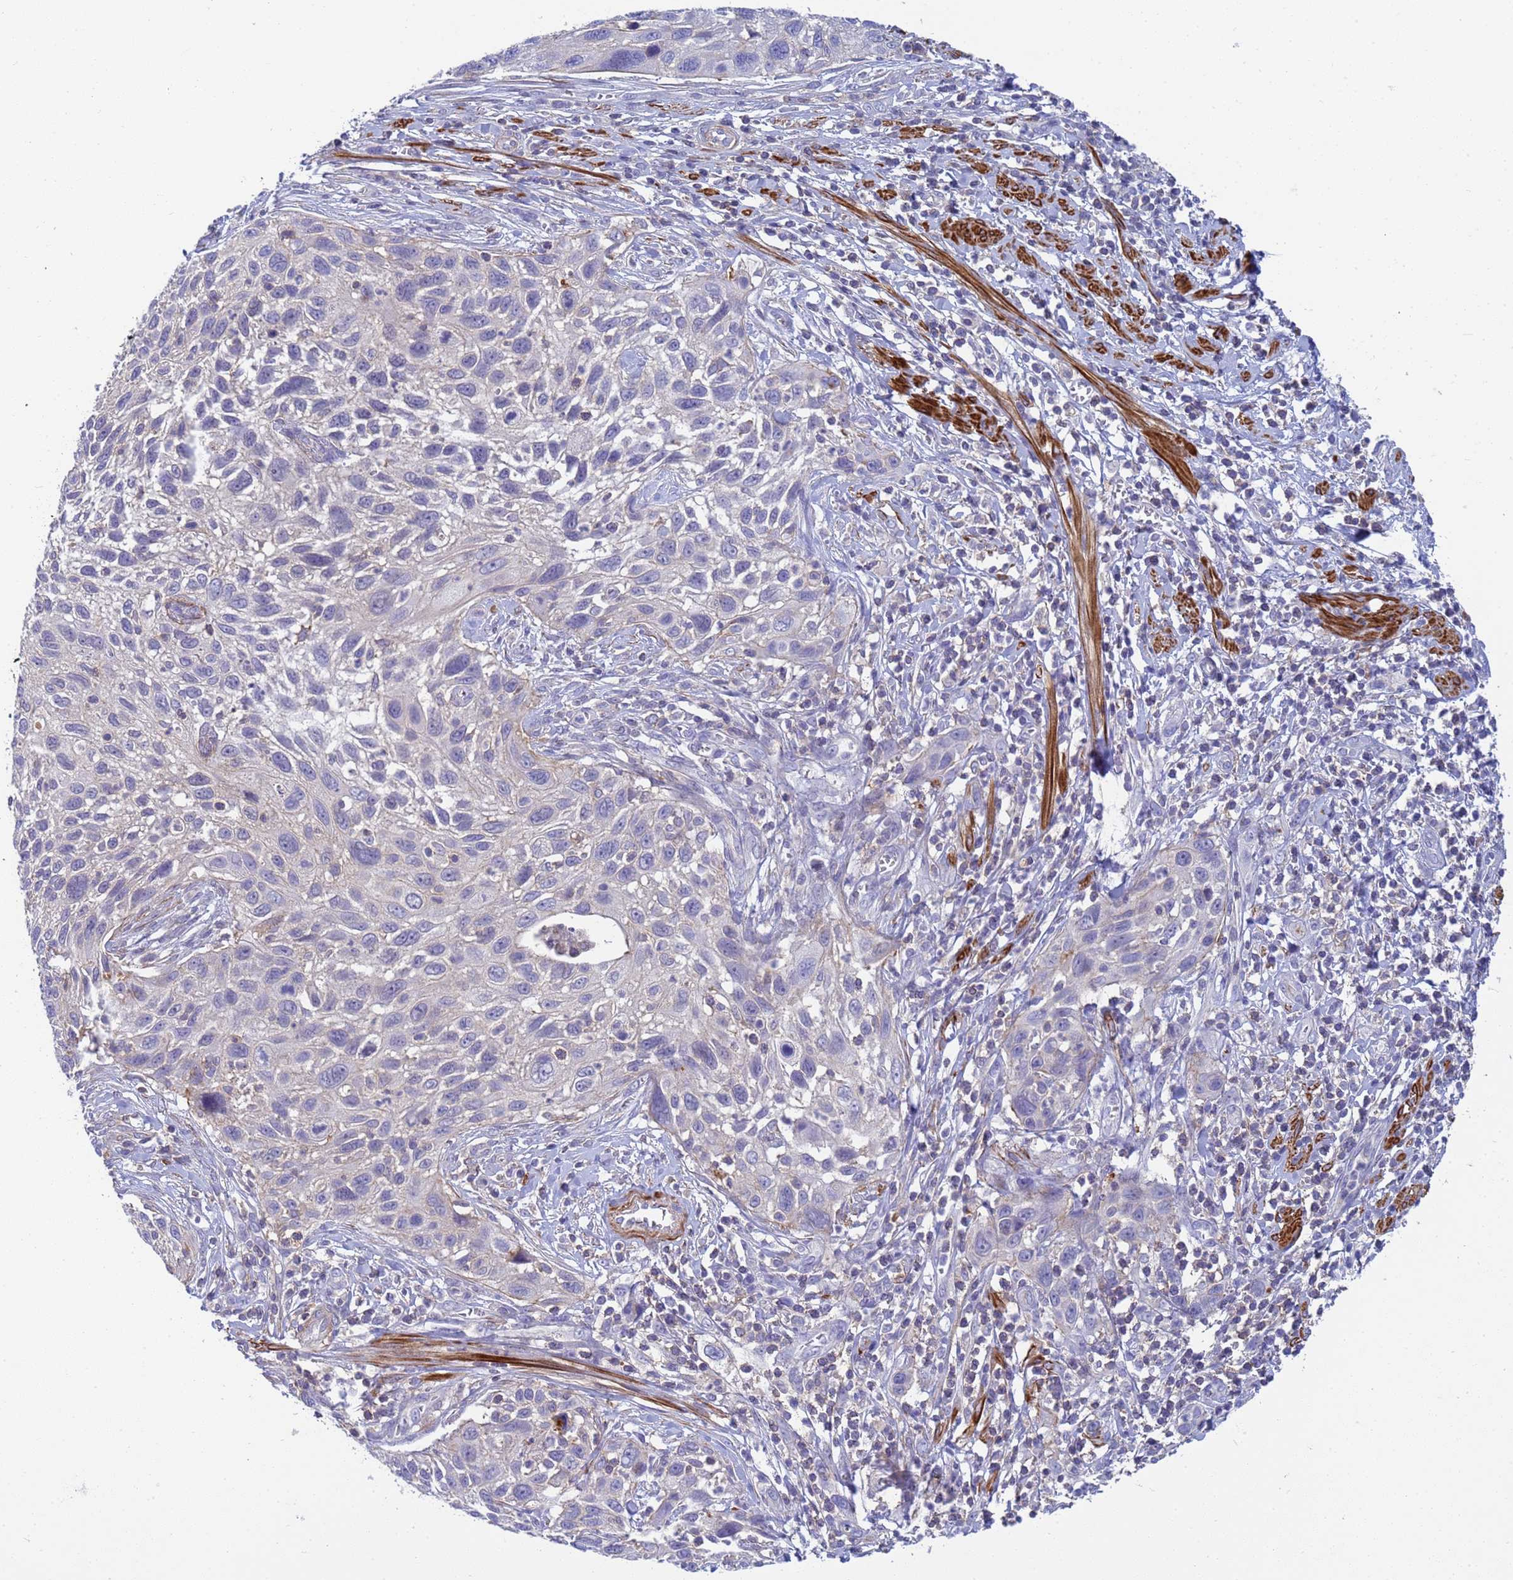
{"staining": {"intensity": "negative", "quantity": "none", "location": "none"}, "tissue": "cervical cancer", "cell_type": "Tumor cells", "image_type": "cancer", "snomed": [{"axis": "morphology", "description": "Squamous cell carcinoma, NOS"}, {"axis": "topography", "description": "Cervix"}], "caption": "Cervical squamous cell carcinoma was stained to show a protein in brown. There is no significant expression in tumor cells.", "gene": "KLHL13", "patient": {"sex": "female", "age": 70}}